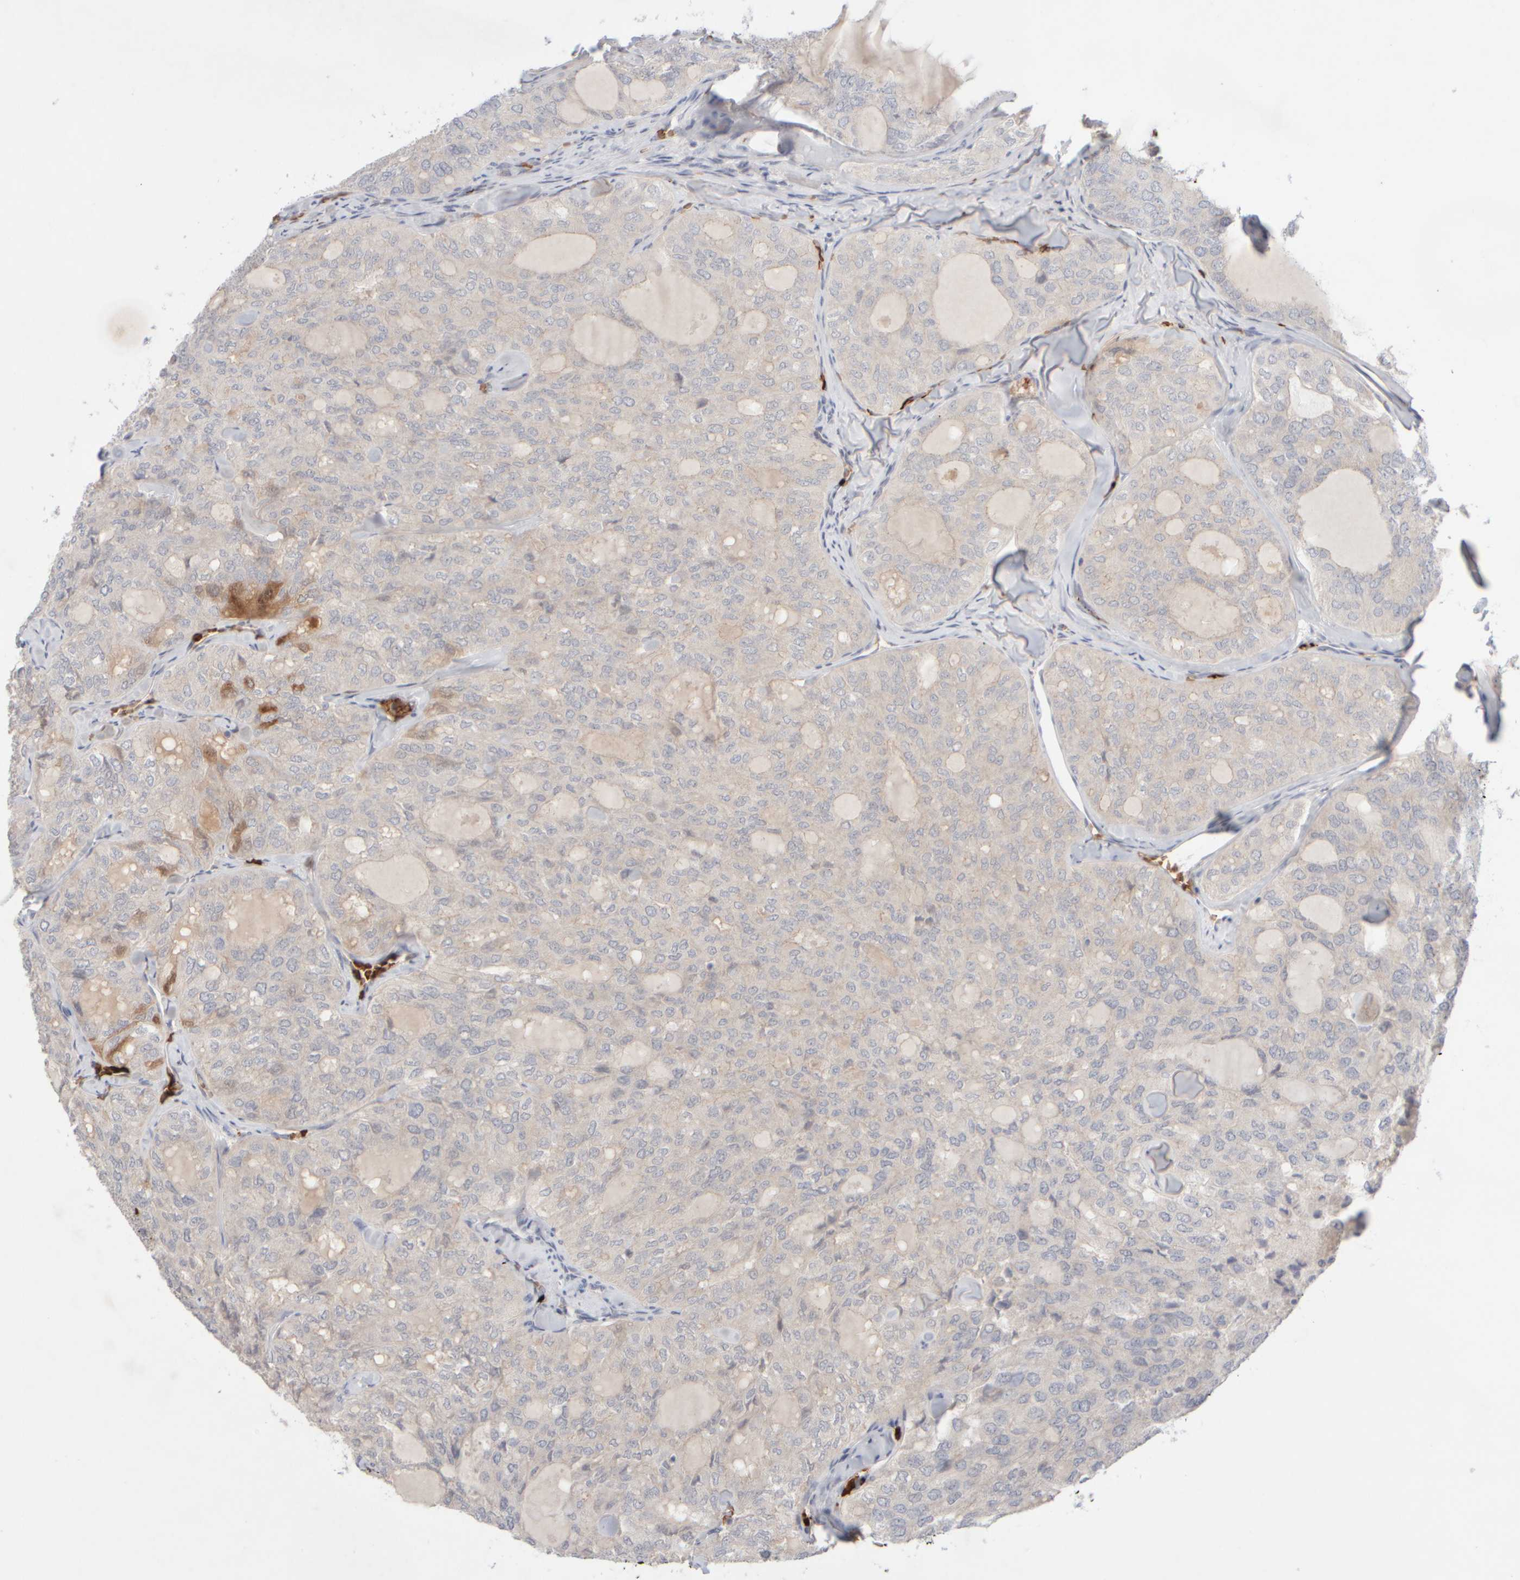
{"staining": {"intensity": "negative", "quantity": "none", "location": "none"}, "tissue": "thyroid cancer", "cell_type": "Tumor cells", "image_type": "cancer", "snomed": [{"axis": "morphology", "description": "Follicular adenoma carcinoma, NOS"}, {"axis": "topography", "description": "Thyroid gland"}], "caption": "Immunohistochemistry of thyroid cancer (follicular adenoma carcinoma) displays no positivity in tumor cells.", "gene": "MST1", "patient": {"sex": "male", "age": 75}}